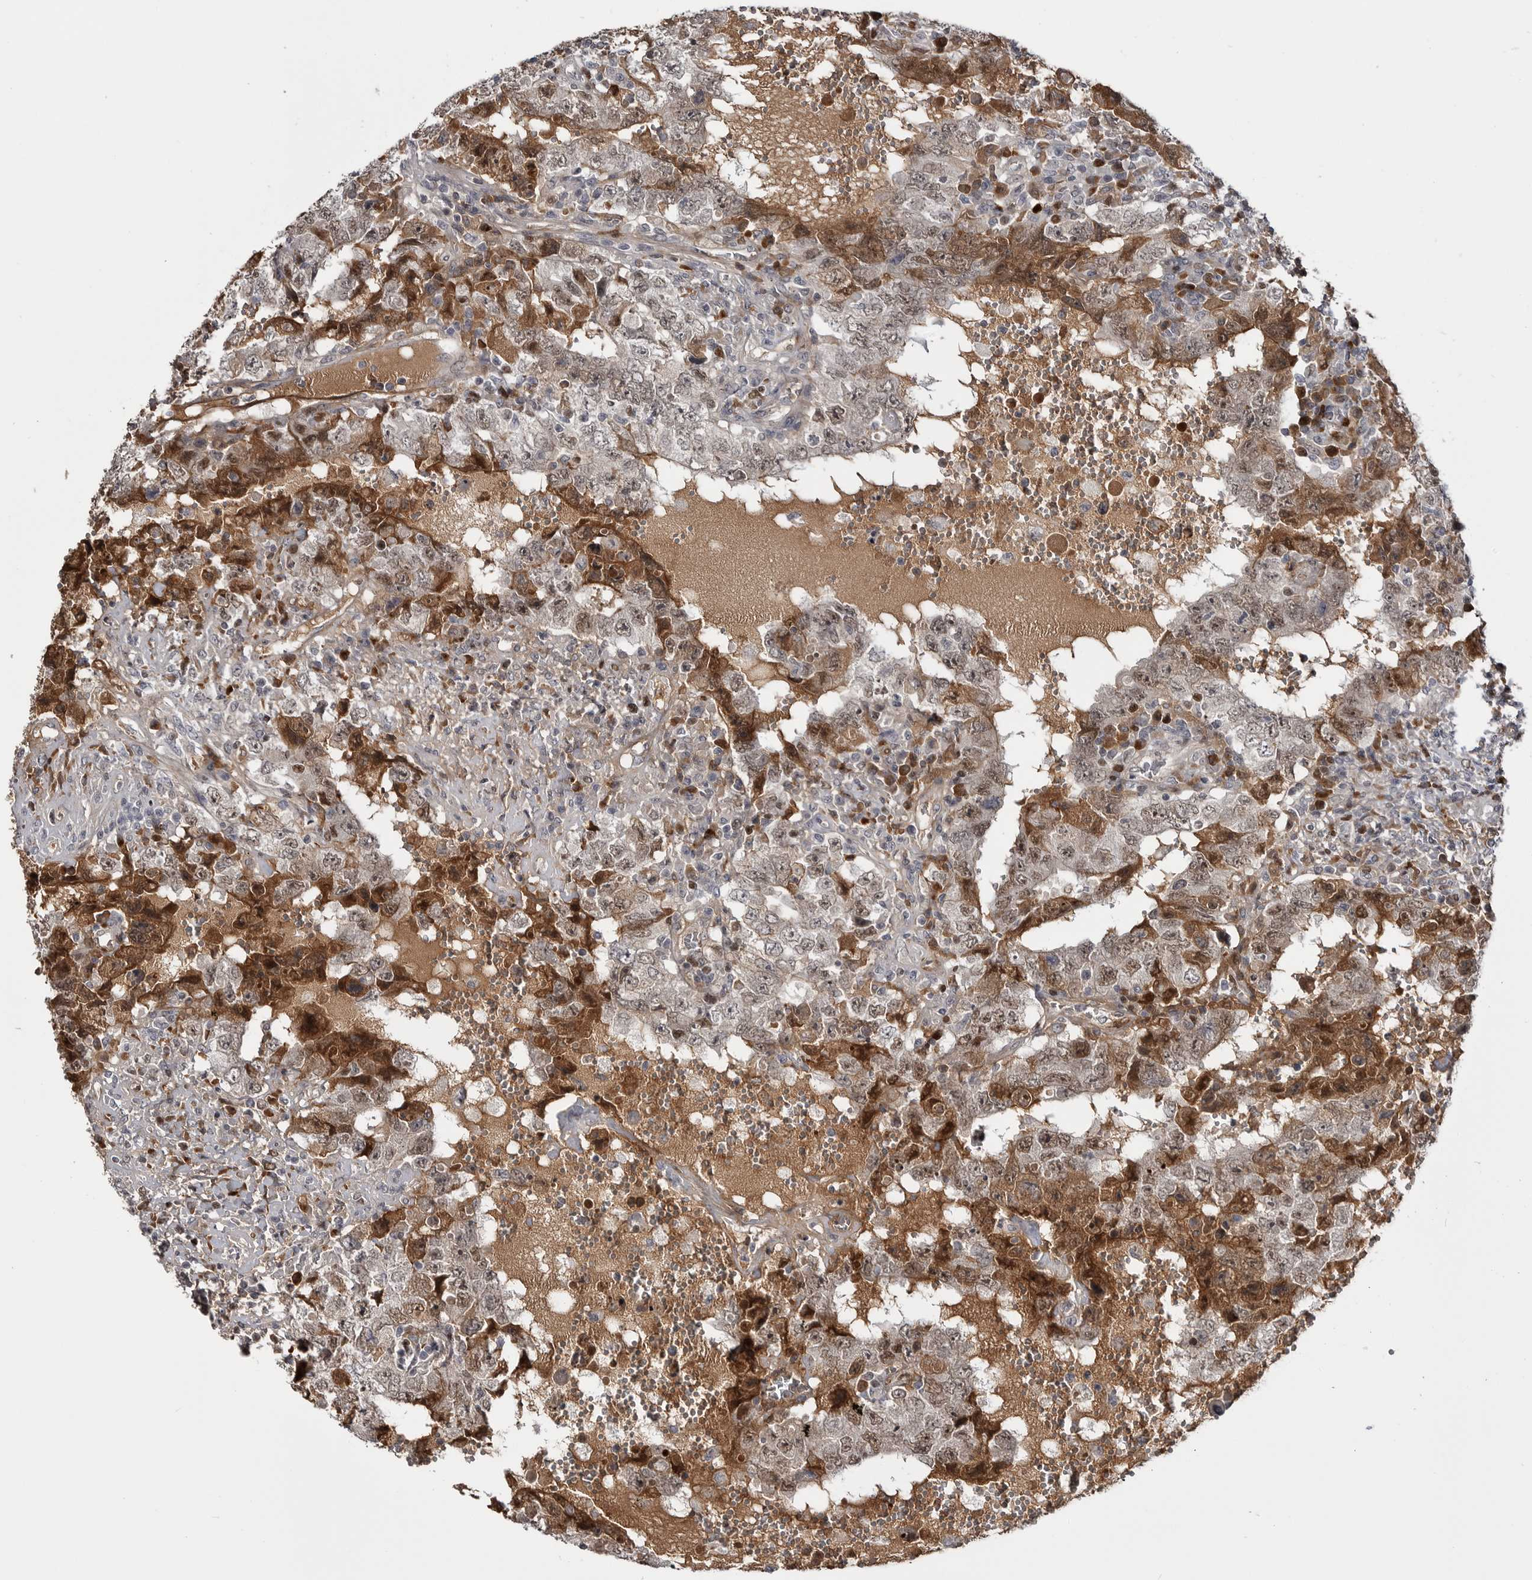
{"staining": {"intensity": "moderate", "quantity": ">75%", "location": "cytoplasmic/membranous,nuclear"}, "tissue": "testis cancer", "cell_type": "Tumor cells", "image_type": "cancer", "snomed": [{"axis": "morphology", "description": "Carcinoma, Embryonal, NOS"}, {"axis": "topography", "description": "Testis"}], "caption": "High-magnification brightfield microscopy of embryonal carcinoma (testis) stained with DAB (brown) and counterstained with hematoxylin (blue). tumor cells exhibit moderate cytoplasmic/membranous and nuclear staining is seen in about>75% of cells. Immunohistochemistry stains the protein in brown and the nuclei are stained blue.", "gene": "ZNF277", "patient": {"sex": "male", "age": 26}}